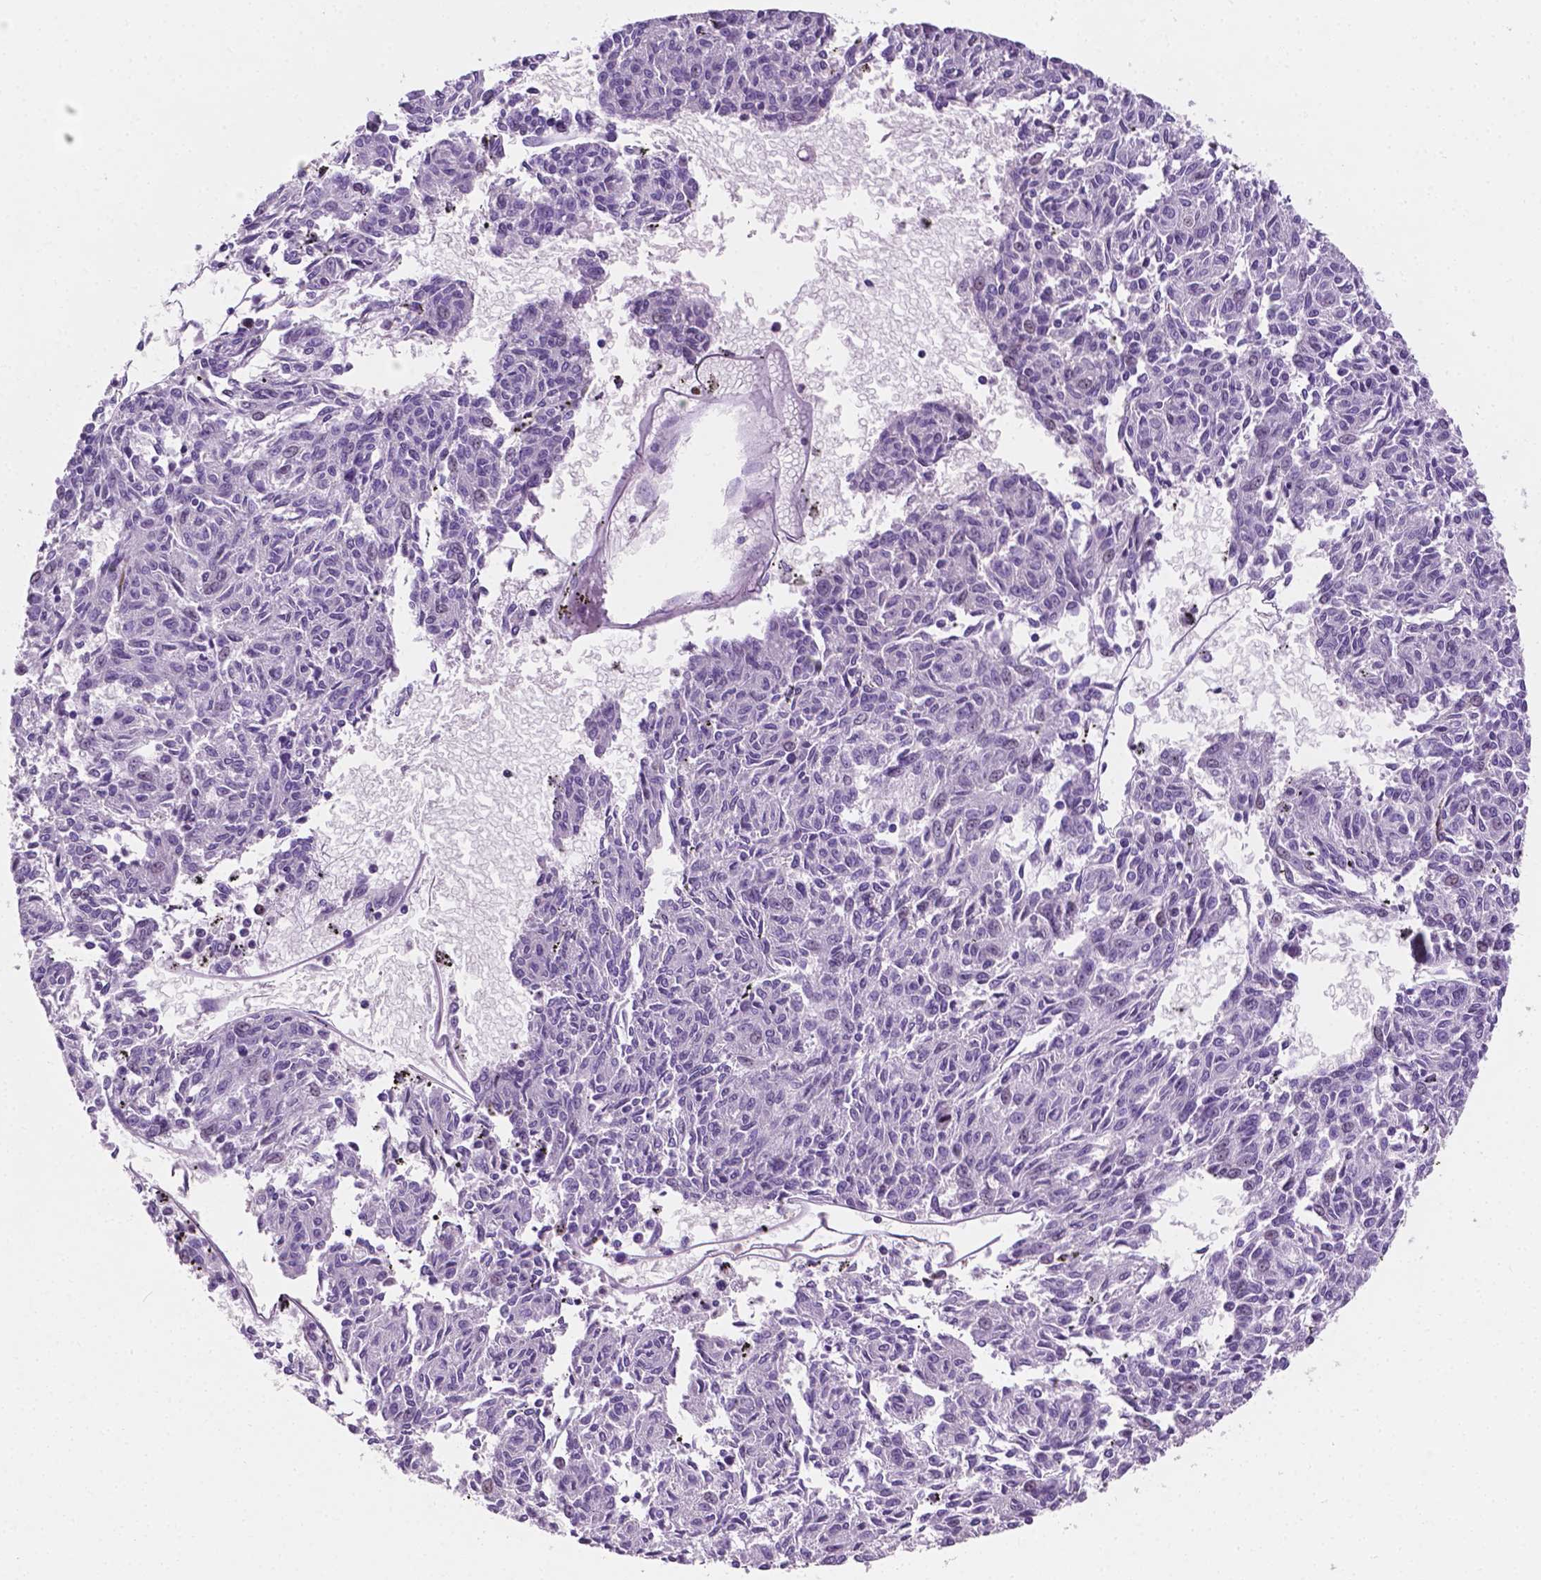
{"staining": {"intensity": "negative", "quantity": "none", "location": "none"}, "tissue": "melanoma", "cell_type": "Tumor cells", "image_type": "cancer", "snomed": [{"axis": "morphology", "description": "Malignant melanoma, NOS"}, {"axis": "topography", "description": "Skin"}], "caption": "An image of human malignant melanoma is negative for staining in tumor cells. Nuclei are stained in blue.", "gene": "SIAH2", "patient": {"sex": "female", "age": 72}}